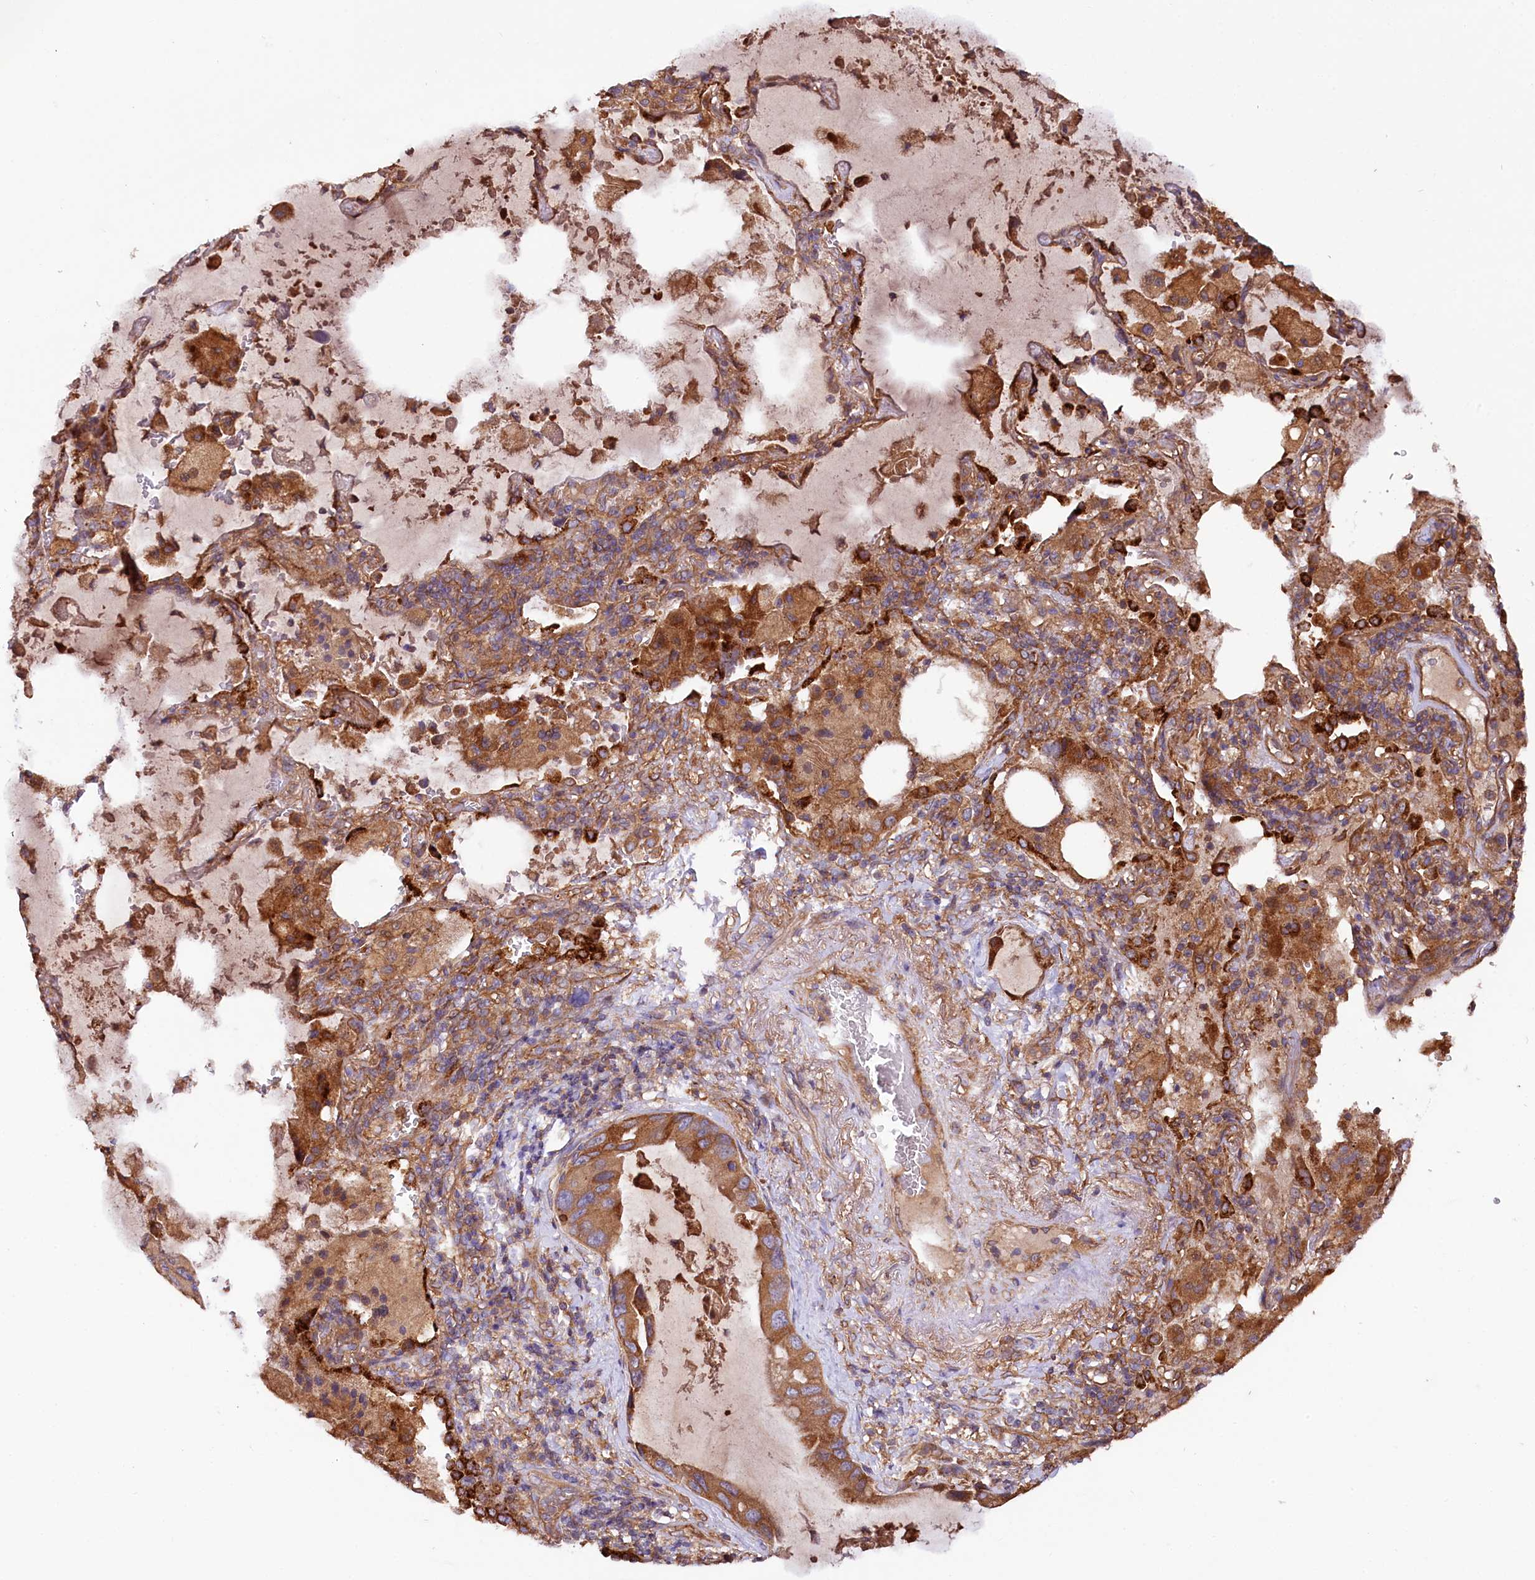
{"staining": {"intensity": "moderate", "quantity": ">75%", "location": "cytoplasmic/membranous"}, "tissue": "lung cancer", "cell_type": "Tumor cells", "image_type": "cancer", "snomed": [{"axis": "morphology", "description": "Squamous cell carcinoma, NOS"}, {"axis": "topography", "description": "Lung"}], "caption": "Protein expression analysis of lung cancer exhibits moderate cytoplasmic/membranous expression in approximately >75% of tumor cells.", "gene": "CEP295", "patient": {"sex": "female", "age": 73}}